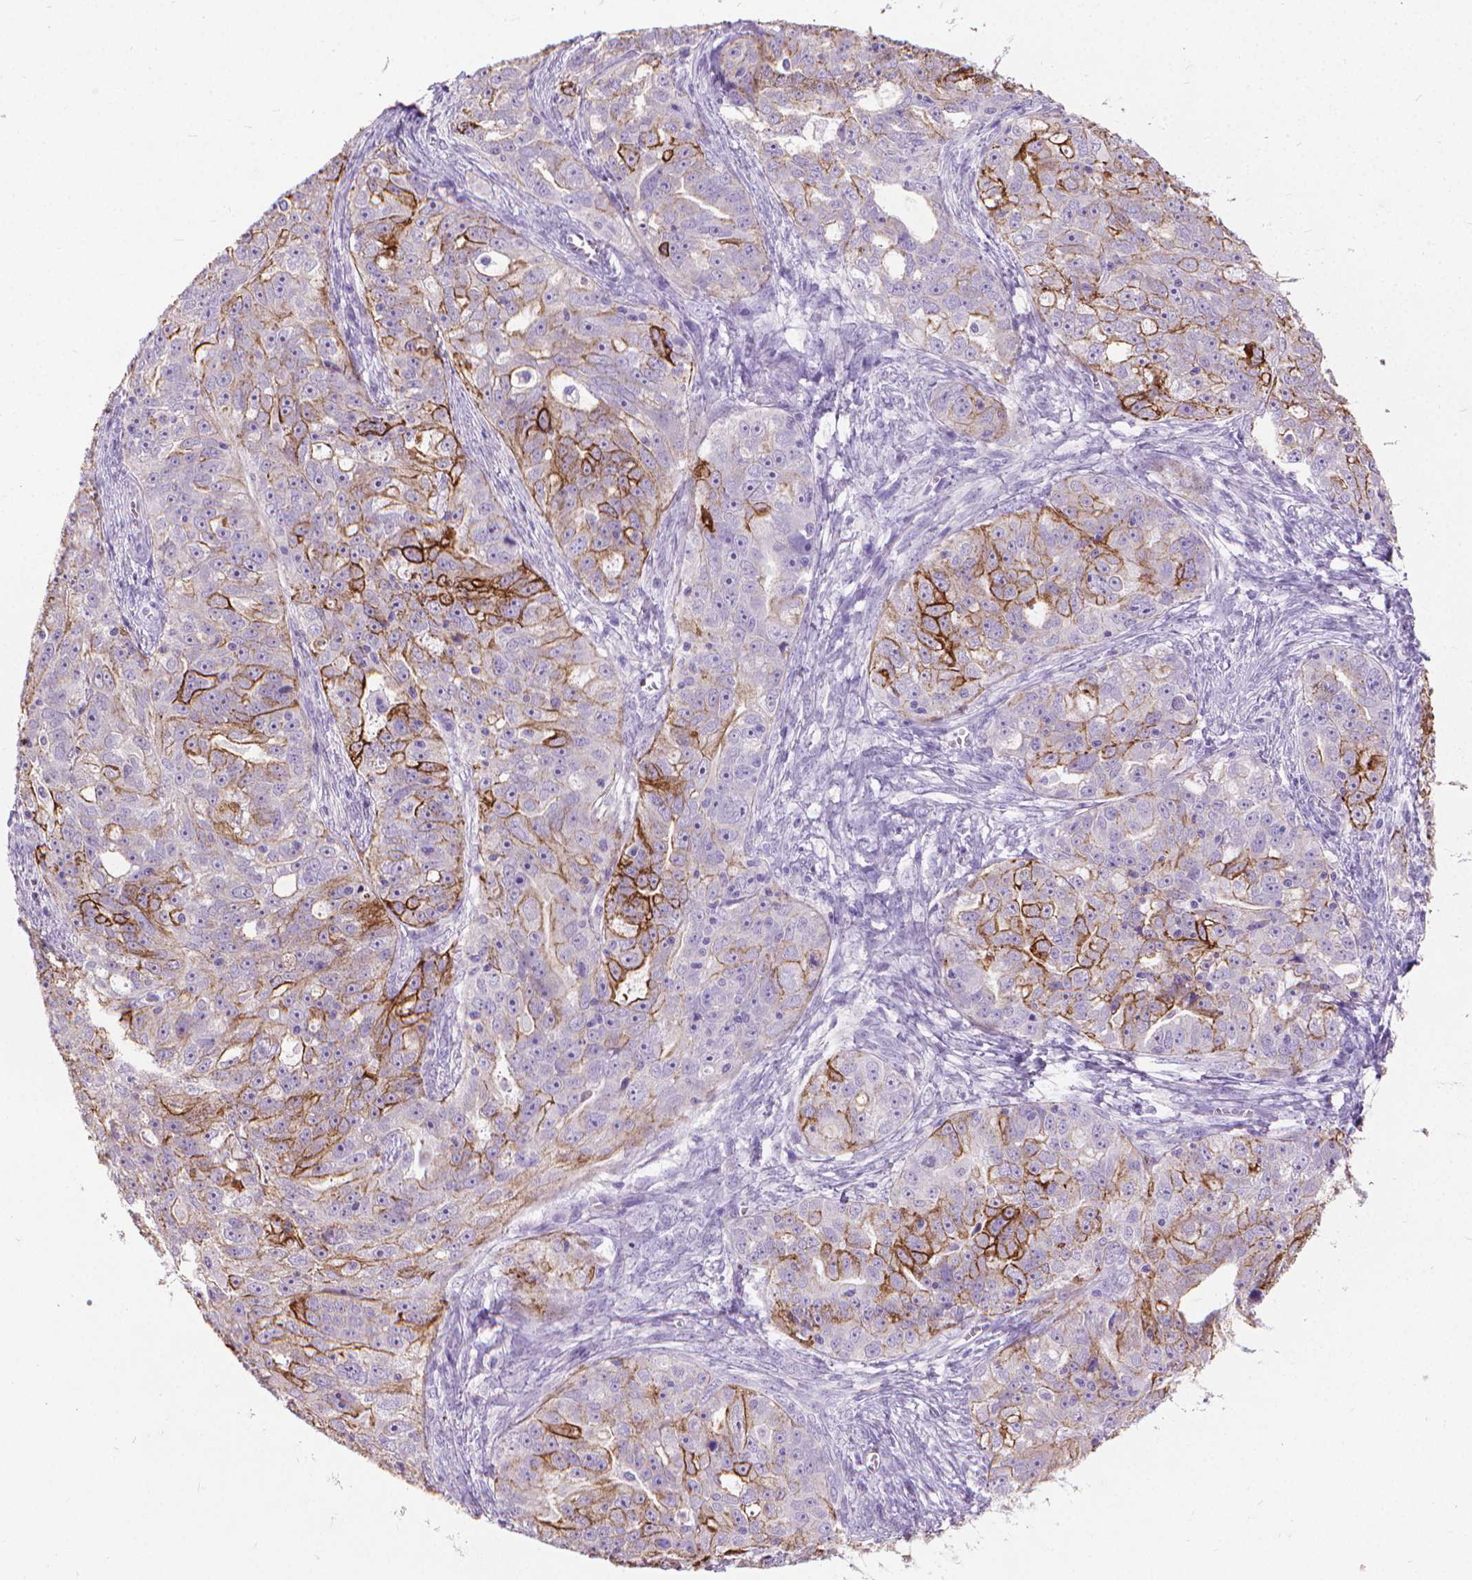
{"staining": {"intensity": "moderate", "quantity": "25%-75%", "location": "cytoplasmic/membranous"}, "tissue": "ovarian cancer", "cell_type": "Tumor cells", "image_type": "cancer", "snomed": [{"axis": "morphology", "description": "Cystadenocarcinoma, serous, NOS"}, {"axis": "topography", "description": "Ovary"}], "caption": "About 25%-75% of tumor cells in ovarian cancer (serous cystadenocarcinoma) reveal moderate cytoplasmic/membranous protein expression as visualized by brown immunohistochemical staining.", "gene": "KRT5", "patient": {"sex": "female", "age": 51}}